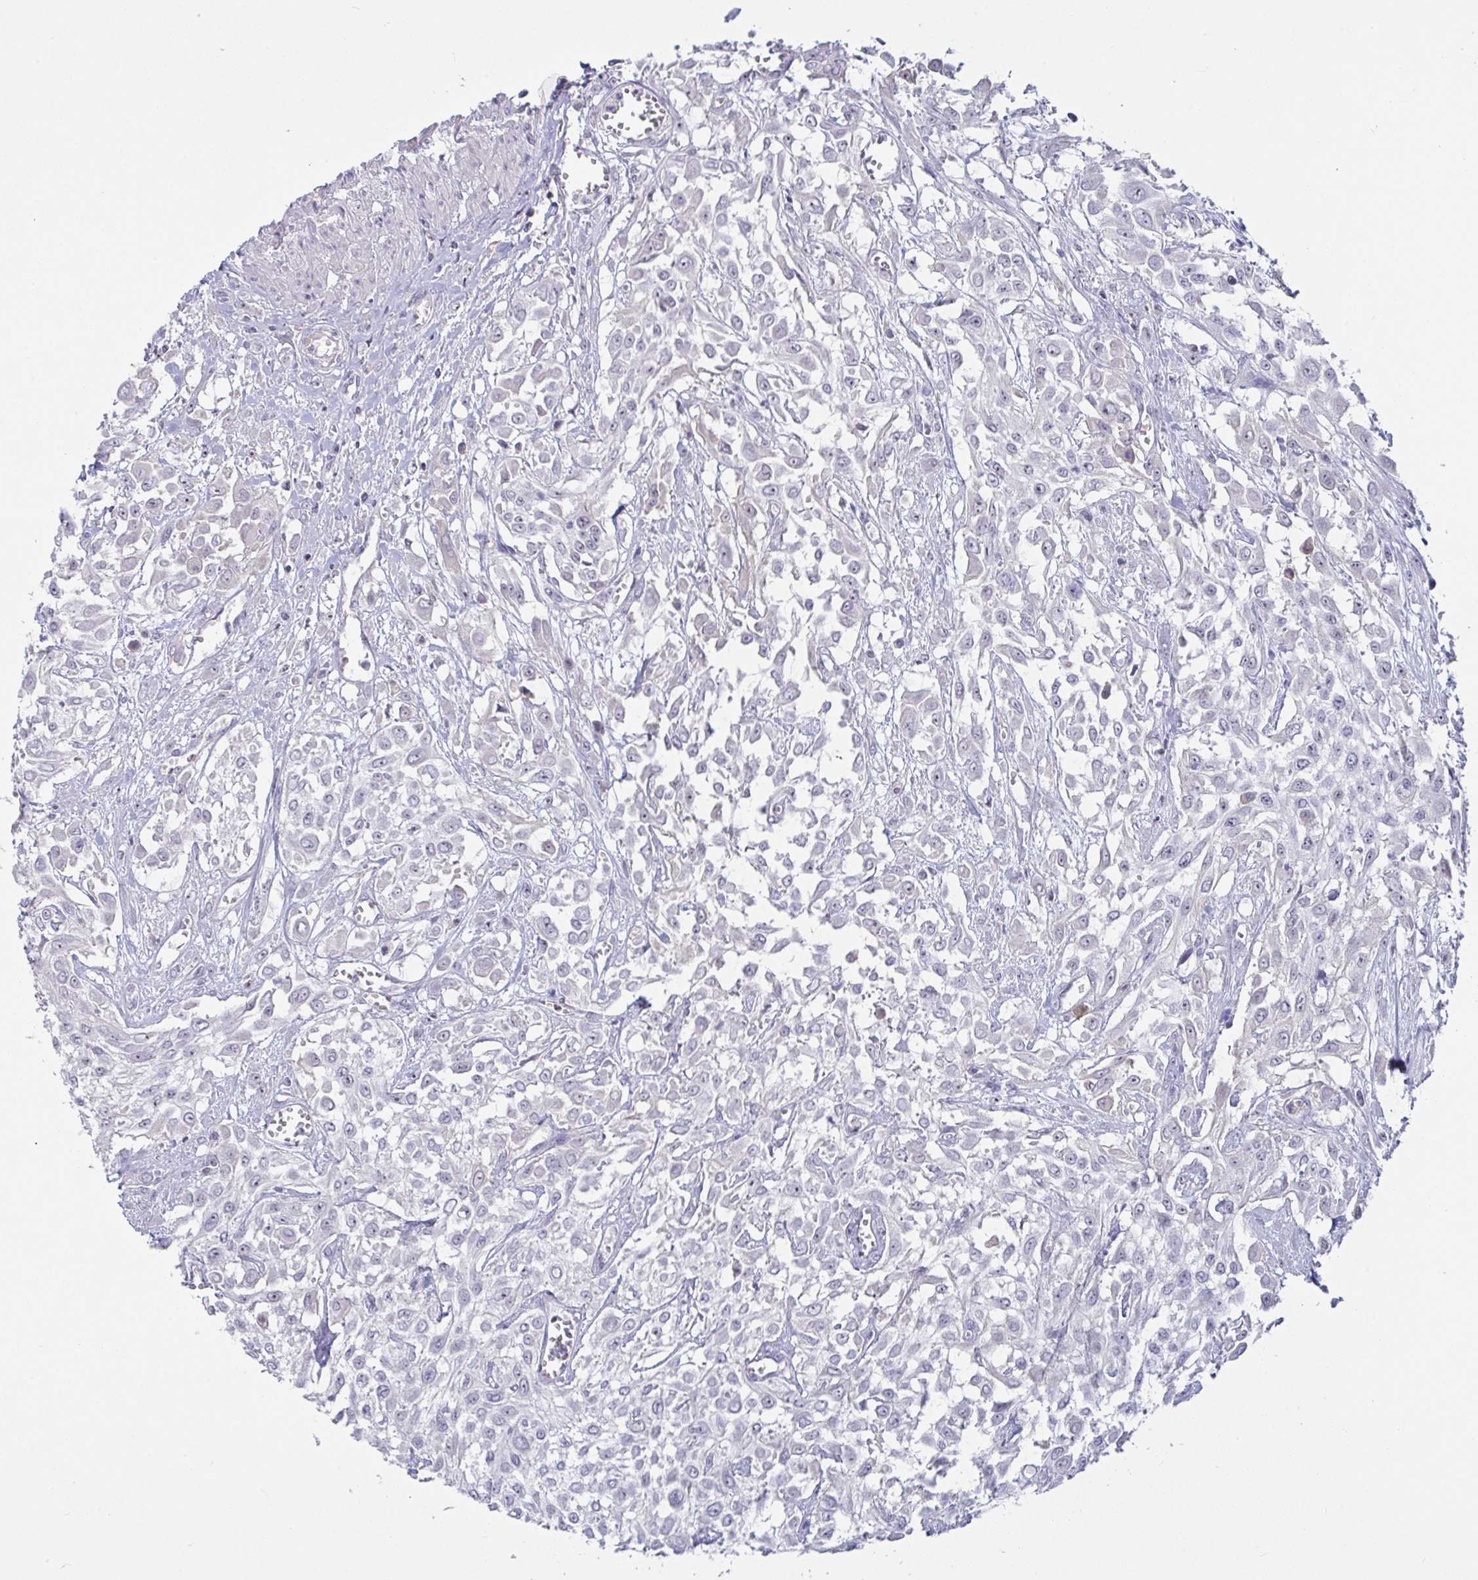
{"staining": {"intensity": "negative", "quantity": "none", "location": "none"}, "tissue": "urothelial cancer", "cell_type": "Tumor cells", "image_type": "cancer", "snomed": [{"axis": "morphology", "description": "Urothelial carcinoma, High grade"}, {"axis": "topography", "description": "Urinary bladder"}], "caption": "High magnification brightfield microscopy of high-grade urothelial carcinoma stained with DAB (3,3'-diaminobenzidine) (brown) and counterstained with hematoxylin (blue): tumor cells show no significant expression.", "gene": "MYC", "patient": {"sex": "male", "age": 57}}